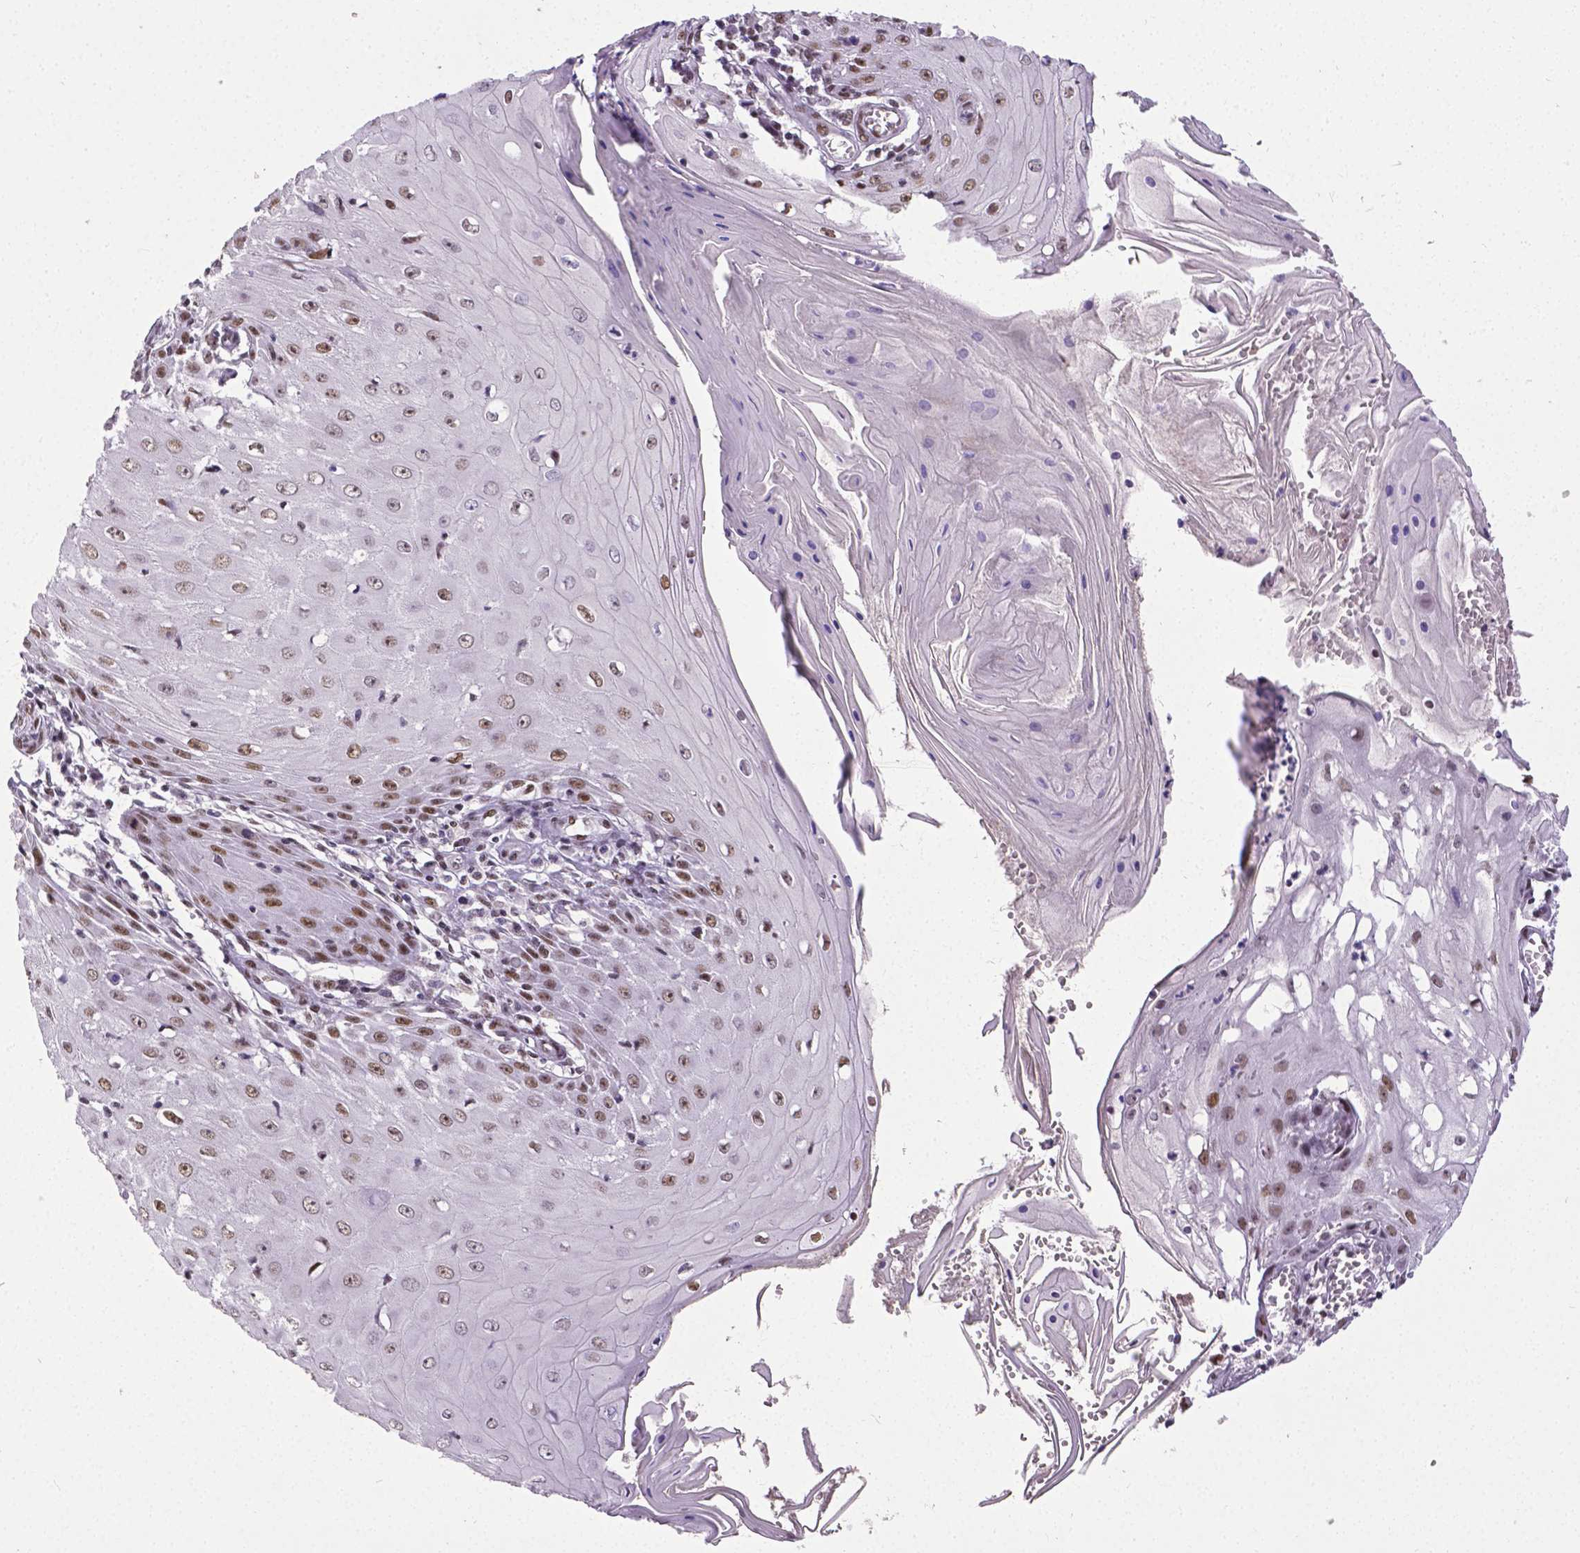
{"staining": {"intensity": "moderate", "quantity": ">75%", "location": "nuclear"}, "tissue": "skin cancer", "cell_type": "Tumor cells", "image_type": "cancer", "snomed": [{"axis": "morphology", "description": "Squamous cell carcinoma, NOS"}, {"axis": "topography", "description": "Skin"}], "caption": "Immunohistochemical staining of skin cancer (squamous cell carcinoma) reveals moderate nuclear protein positivity in about >75% of tumor cells.", "gene": "REST", "patient": {"sex": "female", "age": 73}}